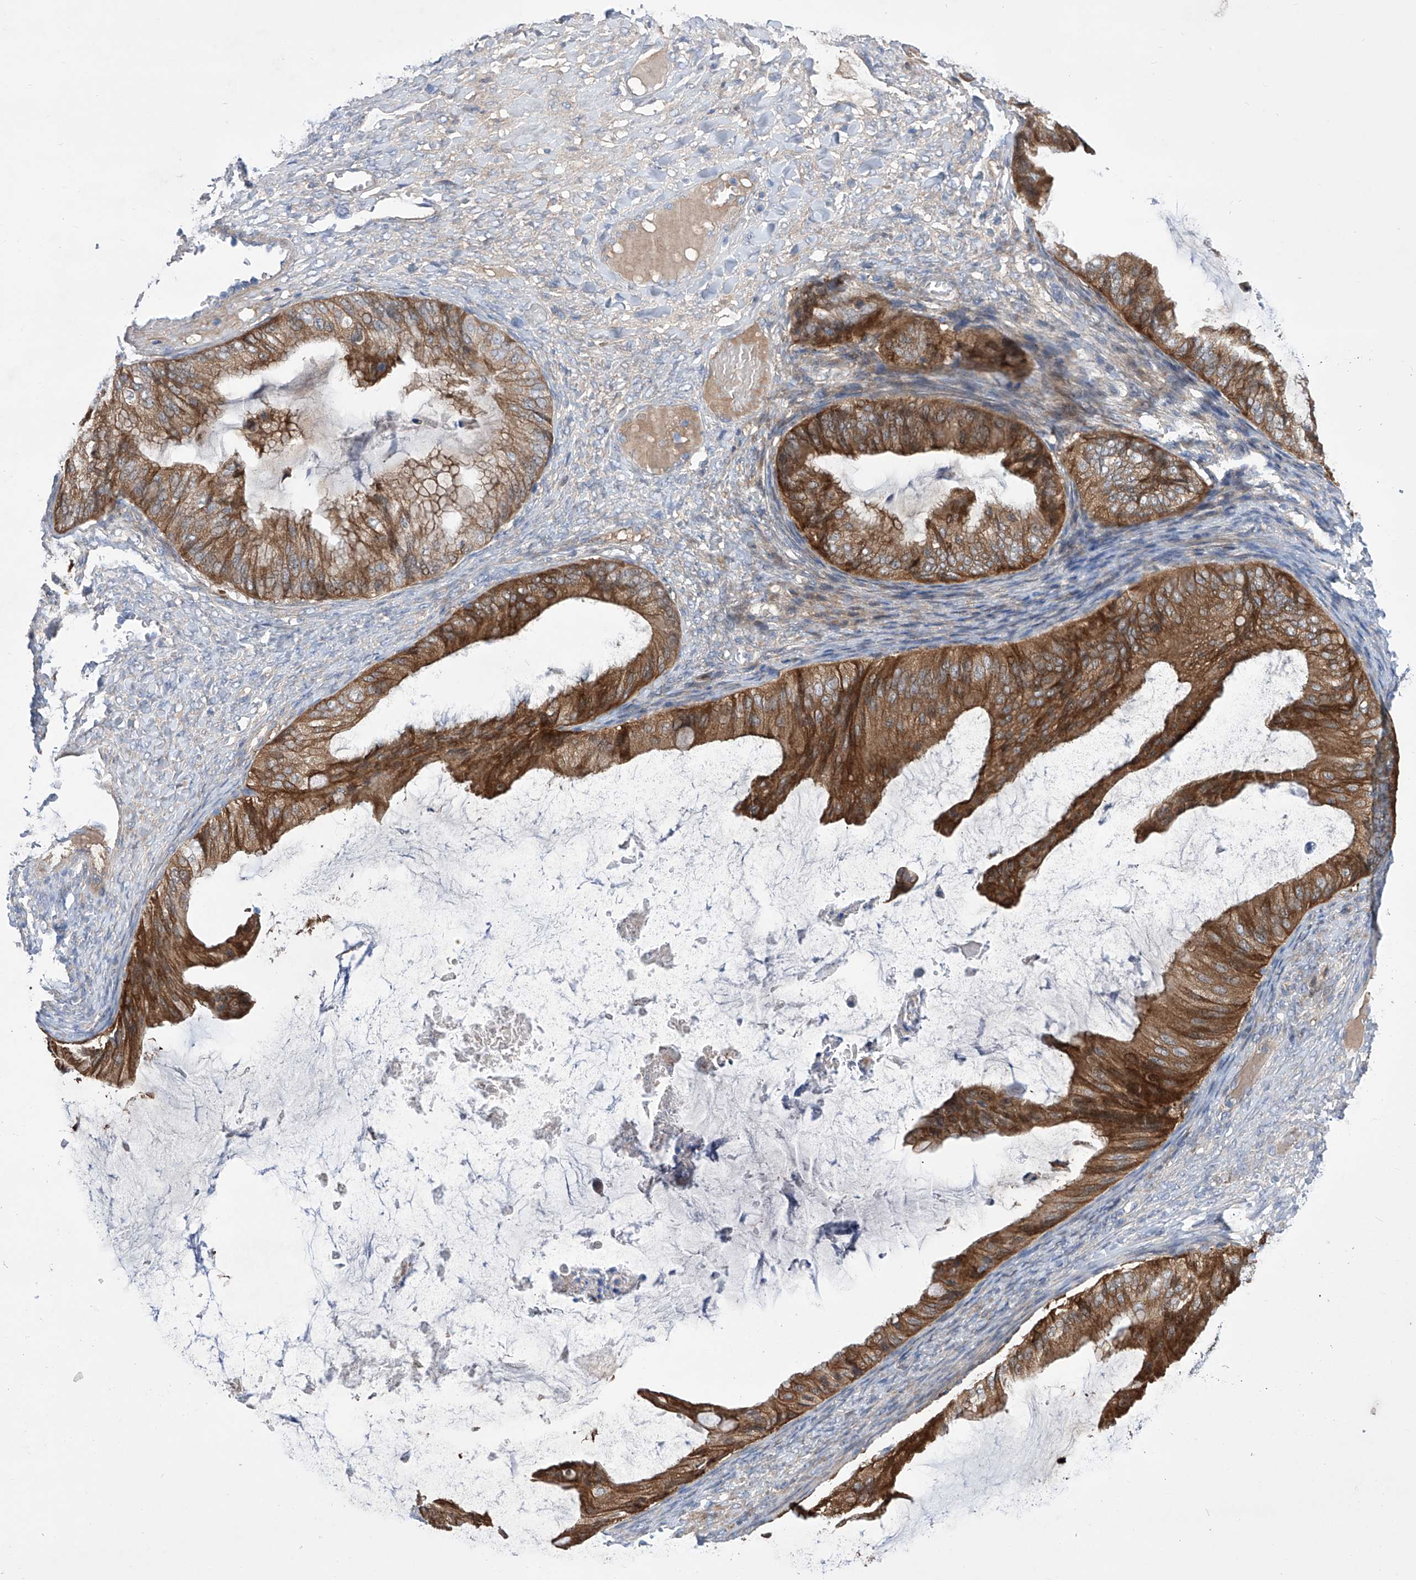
{"staining": {"intensity": "strong", "quantity": ">75%", "location": "cytoplasmic/membranous"}, "tissue": "ovarian cancer", "cell_type": "Tumor cells", "image_type": "cancer", "snomed": [{"axis": "morphology", "description": "Cystadenocarcinoma, mucinous, NOS"}, {"axis": "topography", "description": "Ovary"}], "caption": "Tumor cells reveal high levels of strong cytoplasmic/membranous positivity in about >75% of cells in human ovarian cancer.", "gene": "SRBD1", "patient": {"sex": "female", "age": 61}}